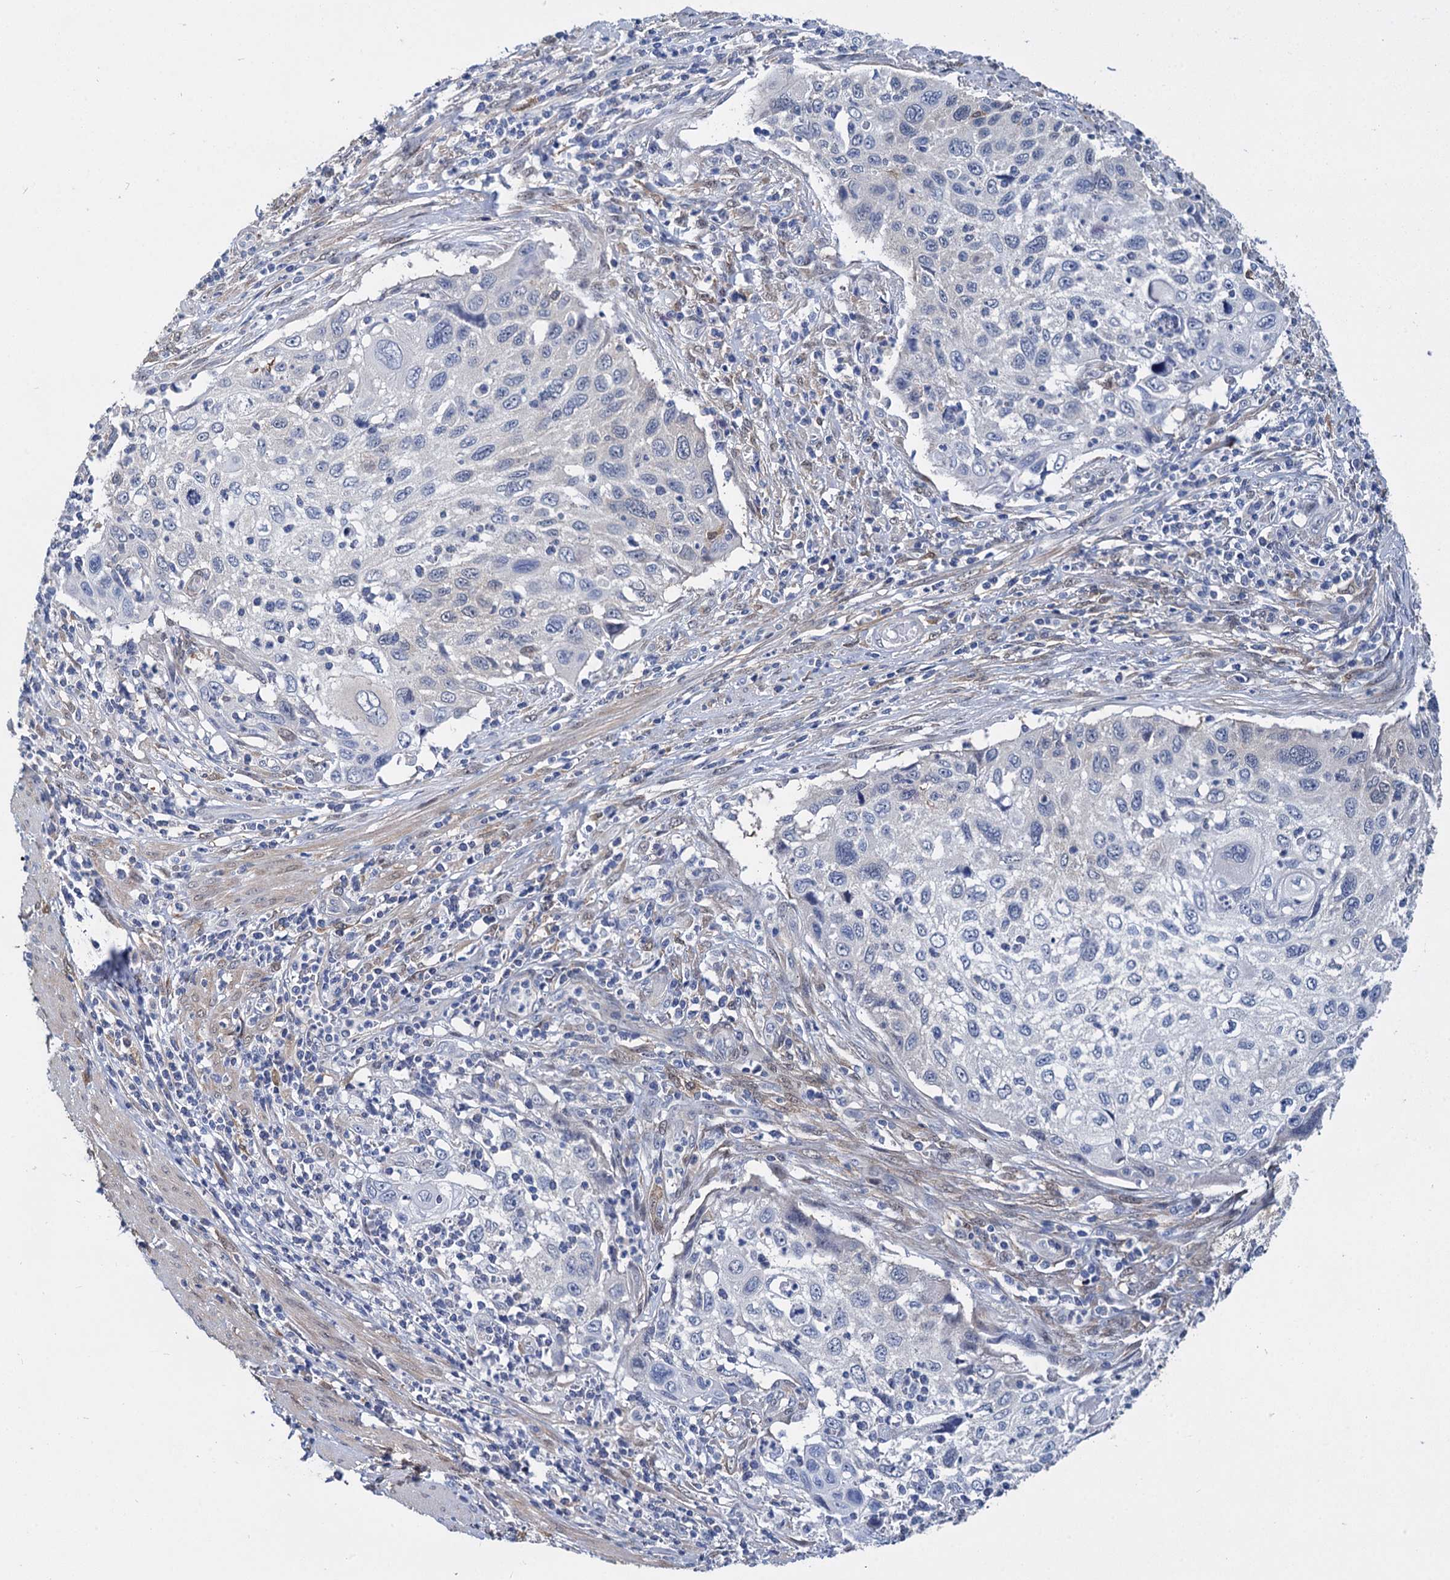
{"staining": {"intensity": "negative", "quantity": "none", "location": "none"}, "tissue": "cervical cancer", "cell_type": "Tumor cells", "image_type": "cancer", "snomed": [{"axis": "morphology", "description": "Squamous cell carcinoma, NOS"}, {"axis": "topography", "description": "Cervix"}], "caption": "DAB immunohistochemical staining of squamous cell carcinoma (cervical) displays no significant positivity in tumor cells.", "gene": "GSTM3", "patient": {"sex": "female", "age": 70}}